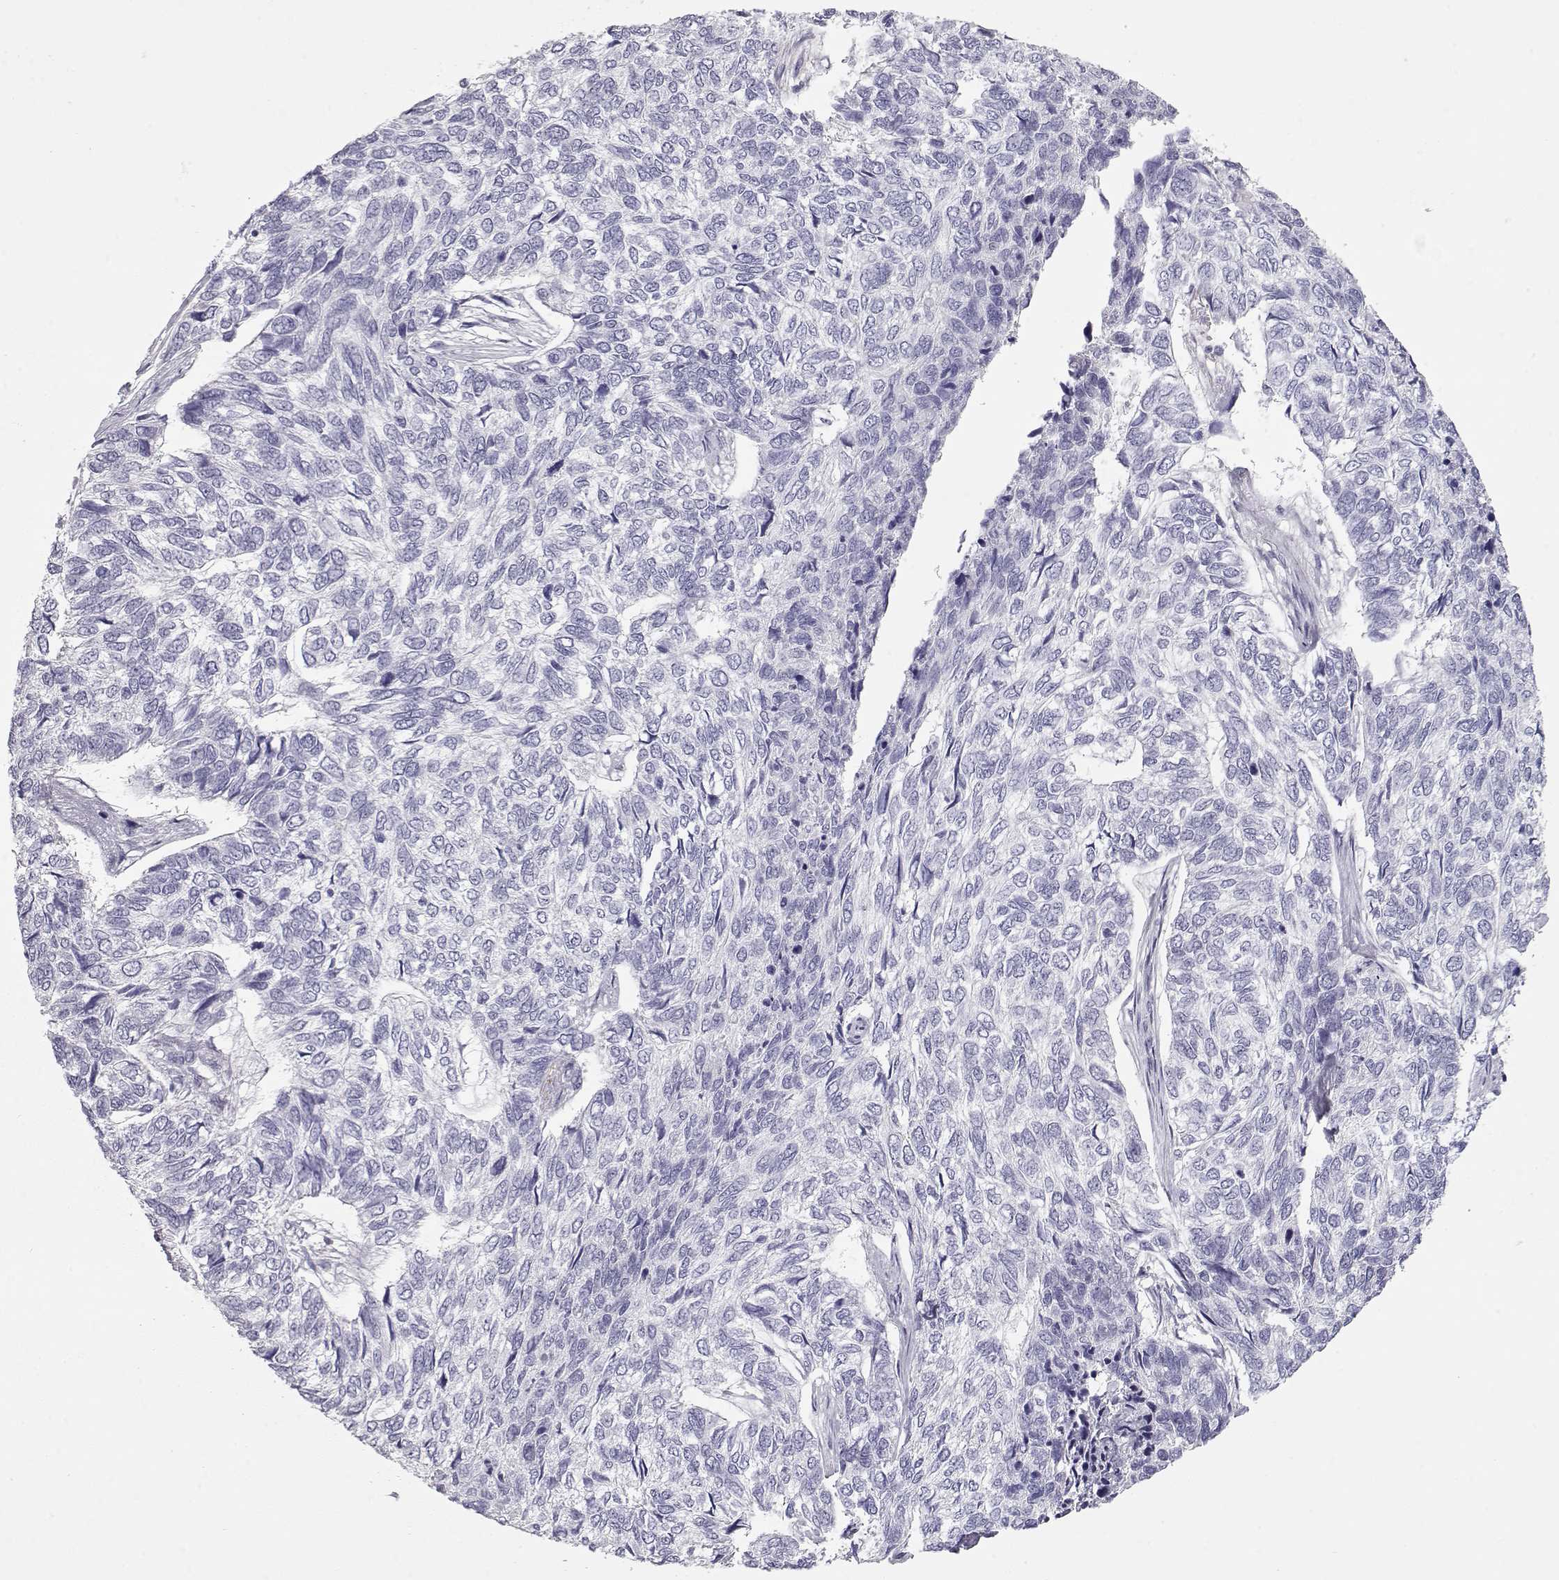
{"staining": {"intensity": "negative", "quantity": "none", "location": "none"}, "tissue": "skin cancer", "cell_type": "Tumor cells", "image_type": "cancer", "snomed": [{"axis": "morphology", "description": "Basal cell carcinoma"}, {"axis": "topography", "description": "Skin"}], "caption": "An immunohistochemistry image of skin basal cell carcinoma is shown. There is no staining in tumor cells of skin basal cell carcinoma.", "gene": "SLITRK3", "patient": {"sex": "female", "age": 65}}